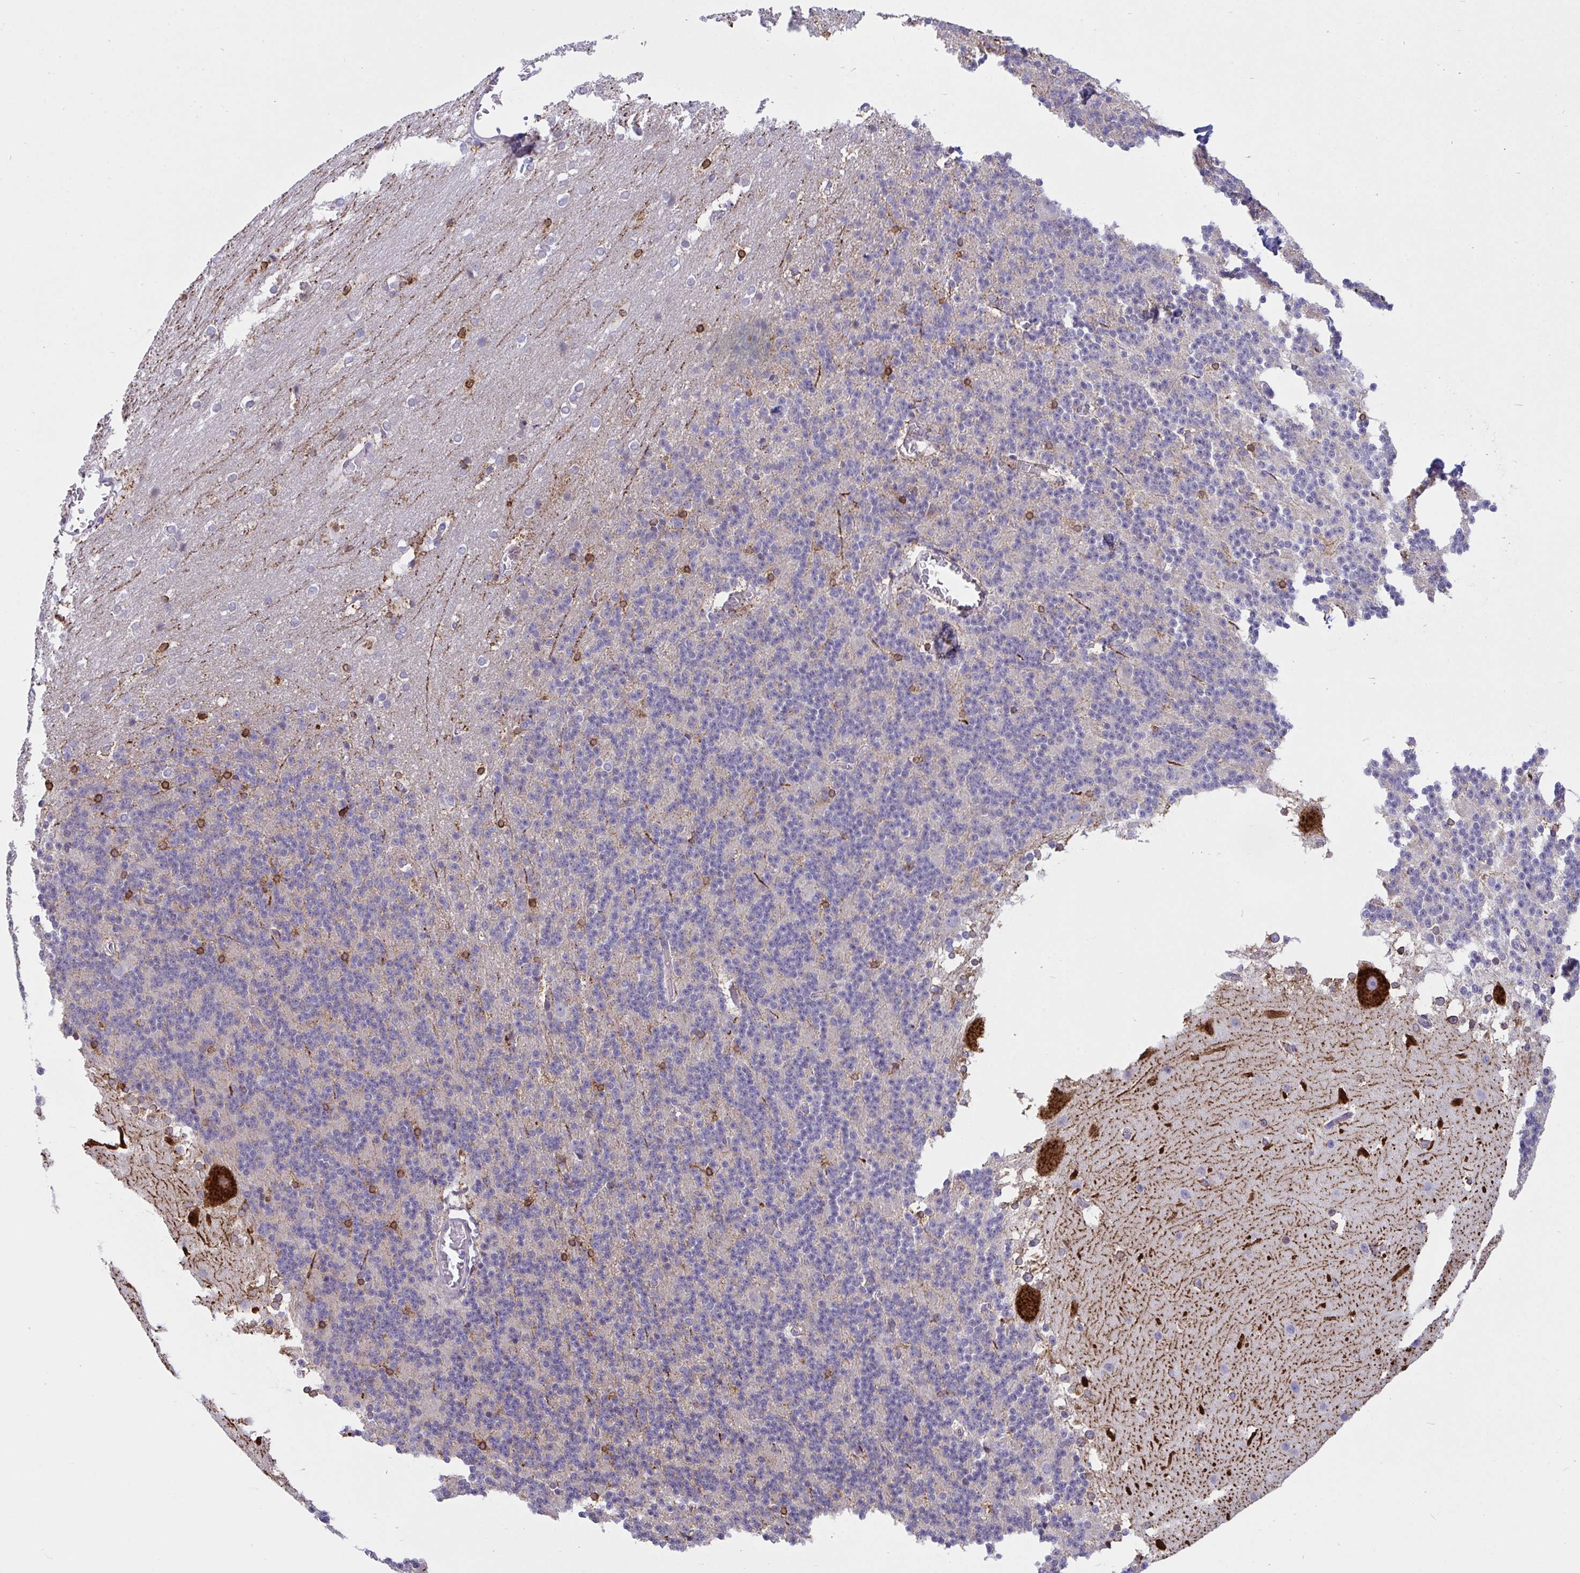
{"staining": {"intensity": "negative", "quantity": "none", "location": "none"}, "tissue": "cerebellum", "cell_type": "Cells in granular layer", "image_type": "normal", "snomed": [{"axis": "morphology", "description": "Normal tissue, NOS"}, {"axis": "topography", "description": "Cerebellum"}], "caption": "Image shows no significant protein staining in cells in granular layer of benign cerebellum.", "gene": "ASPH", "patient": {"sex": "female", "age": 19}}